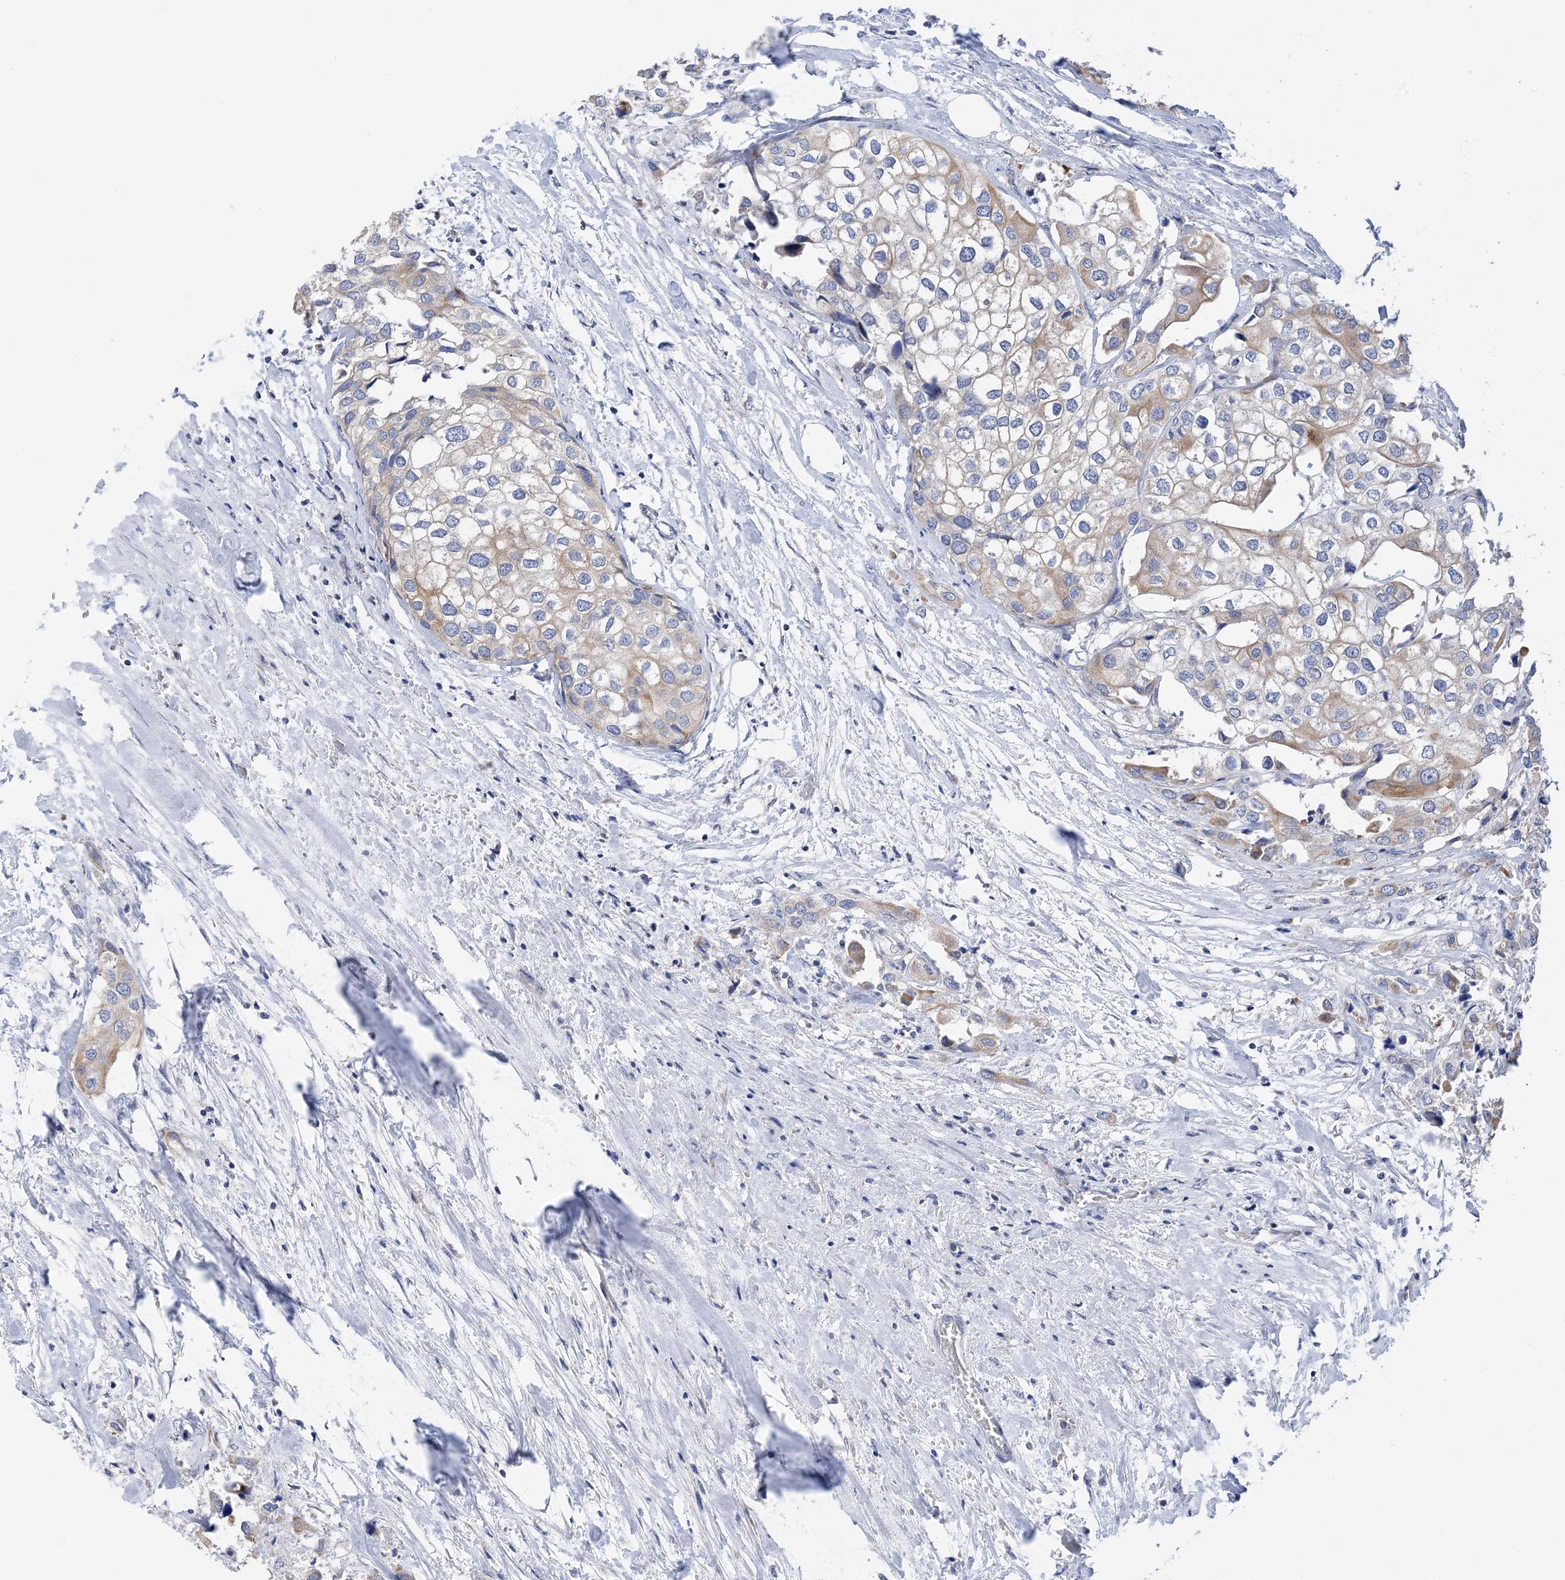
{"staining": {"intensity": "moderate", "quantity": "25%-75%", "location": "cytoplasmic/membranous"}, "tissue": "urothelial cancer", "cell_type": "Tumor cells", "image_type": "cancer", "snomed": [{"axis": "morphology", "description": "Urothelial carcinoma, High grade"}, {"axis": "topography", "description": "Urinary bladder"}], "caption": "Moderate cytoplasmic/membranous protein staining is seen in about 25%-75% of tumor cells in high-grade urothelial carcinoma. (DAB (3,3'-diaminobenzidine) IHC, brown staining for protein, blue staining for nuclei).", "gene": "PLK4", "patient": {"sex": "male", "age": 64}}